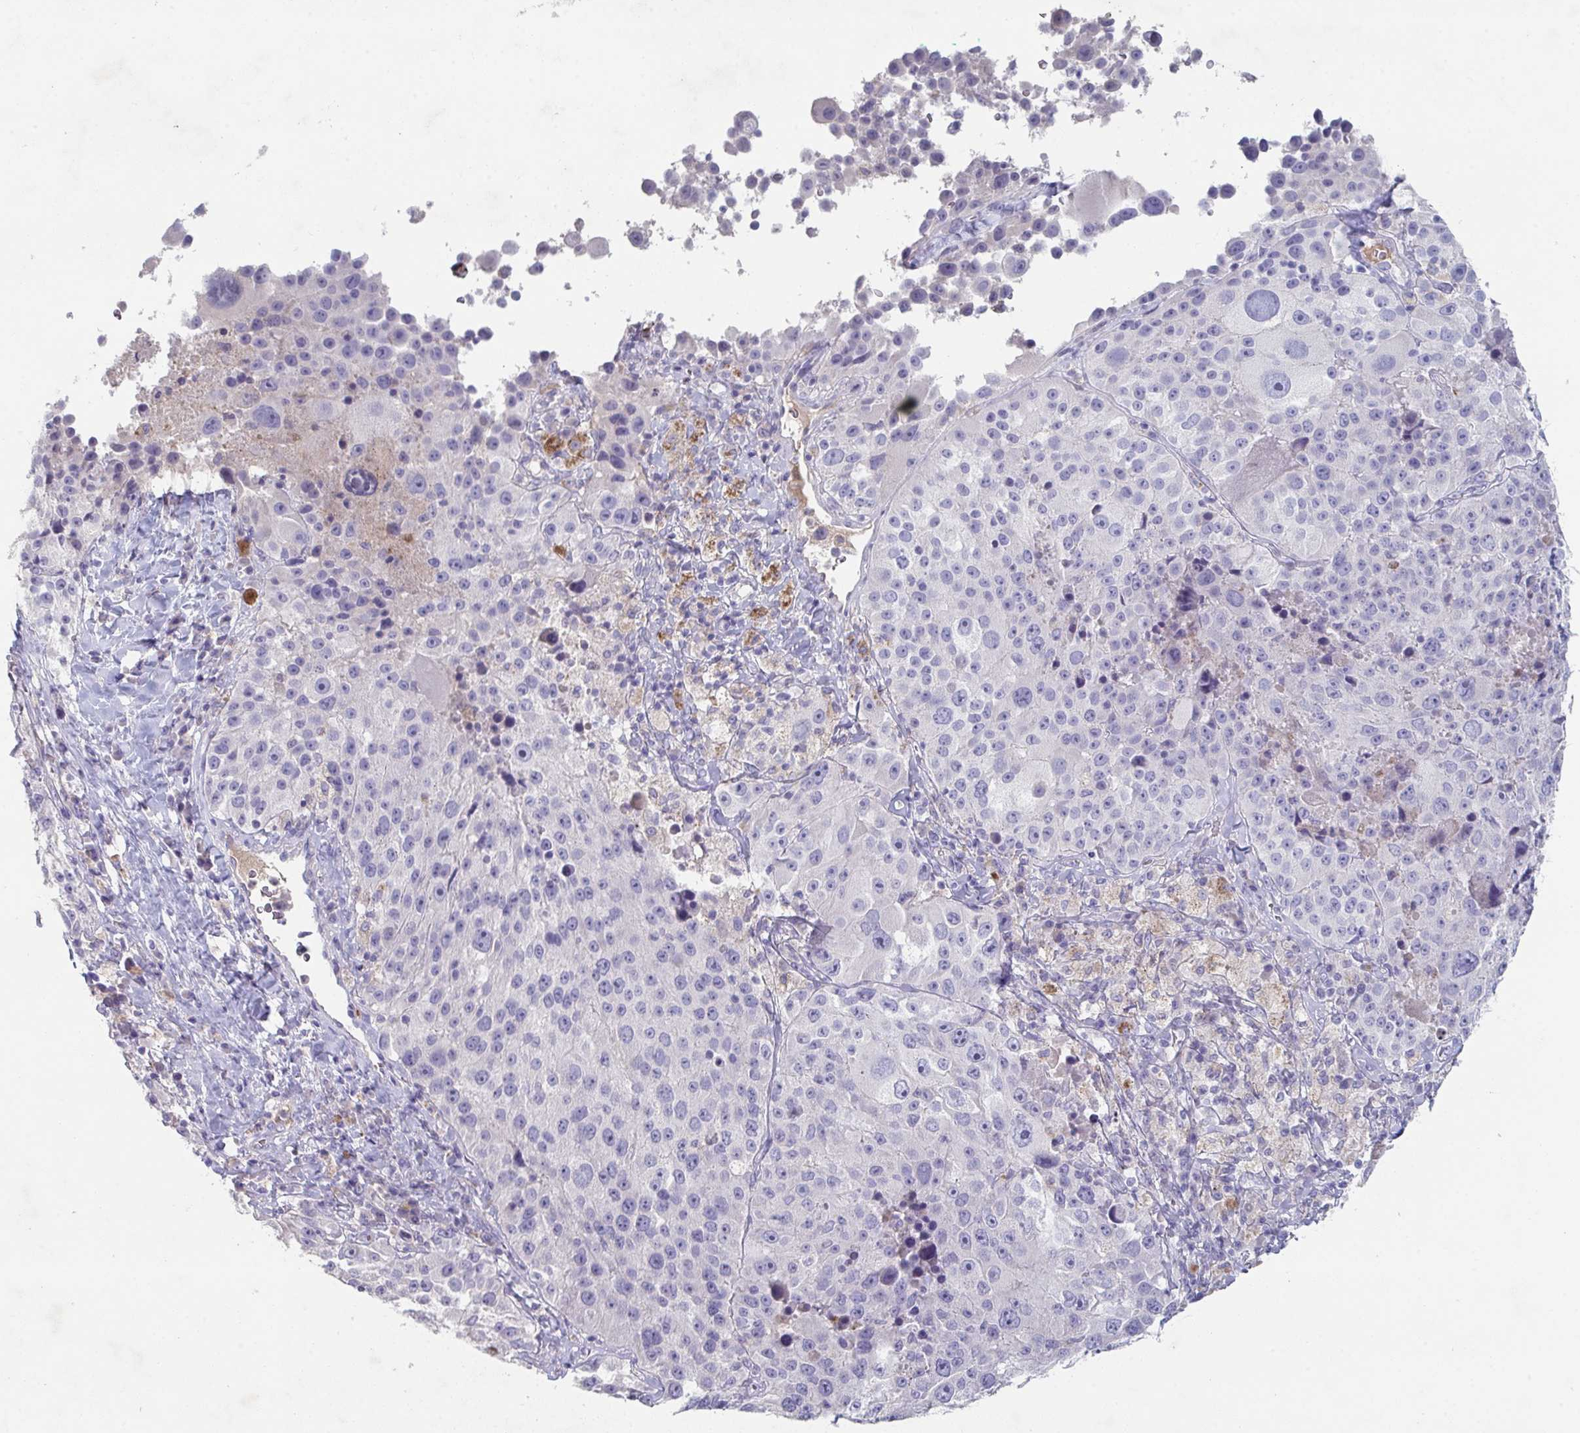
{"staining": {"intensity": "negative", "quantity": "none", "location": "none"}, "tissue": "melanoma", "cell_type": "Tumor cells", "image_type": "cancer", "snomed": [{"axis": "morphology", "description": "Malignant melanoma, Metastatic site"}, {"axis": "topography", "description": "Lymph node"}], "caption": "High magnification brightfield microscopy of melanoma stained with DAB (3,3'-diaminobenzidine) (brown) and counterstained with hematoxylin (blue): tumor cells show no significant staining.", "gene": "ADAM21", "patient": {"sex": "male", "age": 62}}